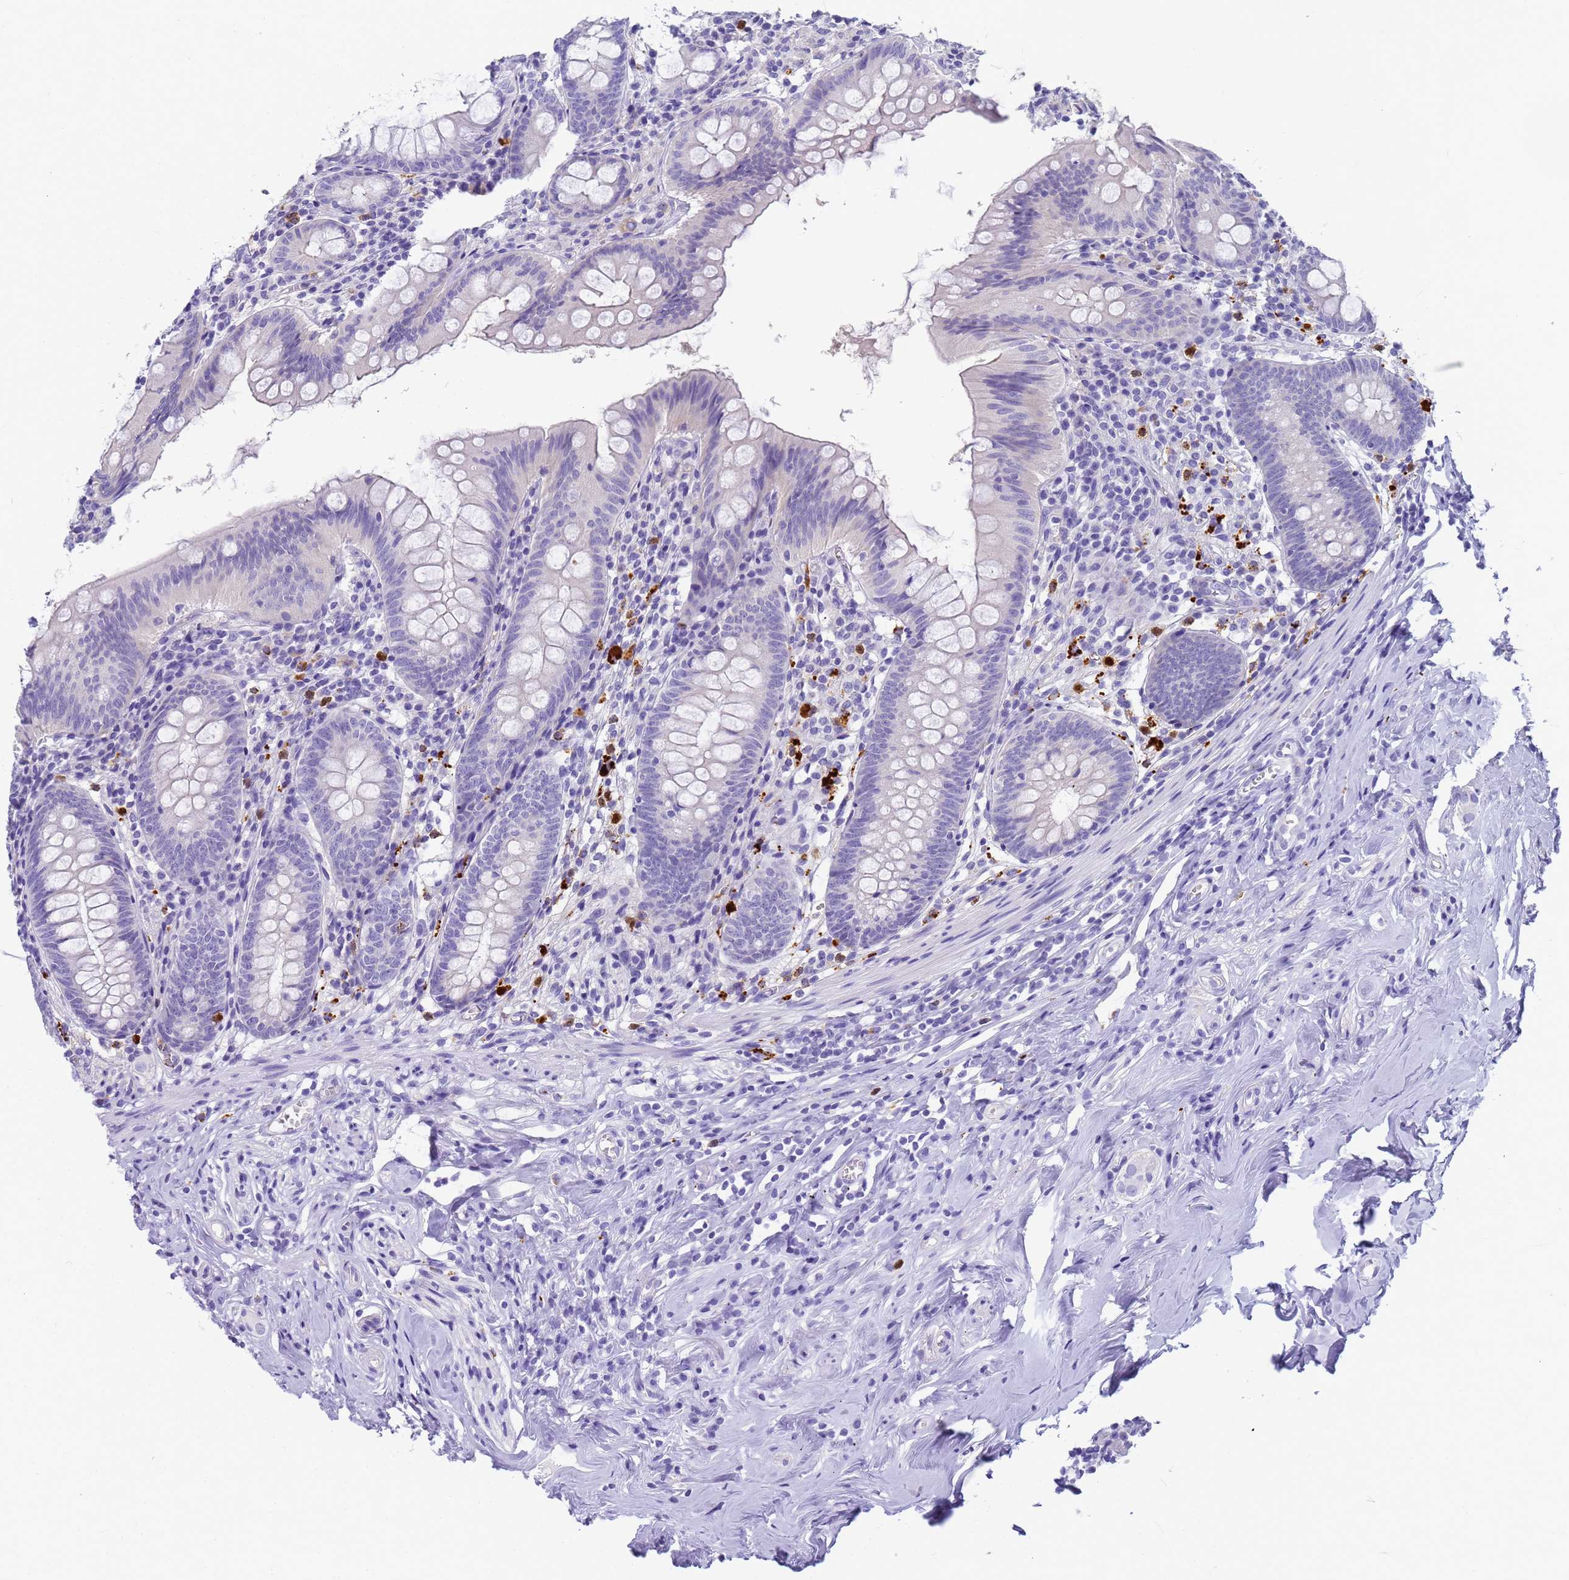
{"staining": {"intensity": "negative", "quantity": "none", "location": "none"}, "tissue": "appendix", "cell_type": "Glandular cells", "image_type": "normal", "snomed": [{"axis": "morphology", "description": "Normal tissue, NOS"}, {"axis": "topography", "description": "Appendix"}], "caption": "The image reveals no staining of glandular cells in benign appendix. (DAB (3,3'-diaminobenzidine) IHC visualized using brightfield microscopy, high magnification).", "gene": "RNASE2", "patient": {"sex": "female", "age": 51}}